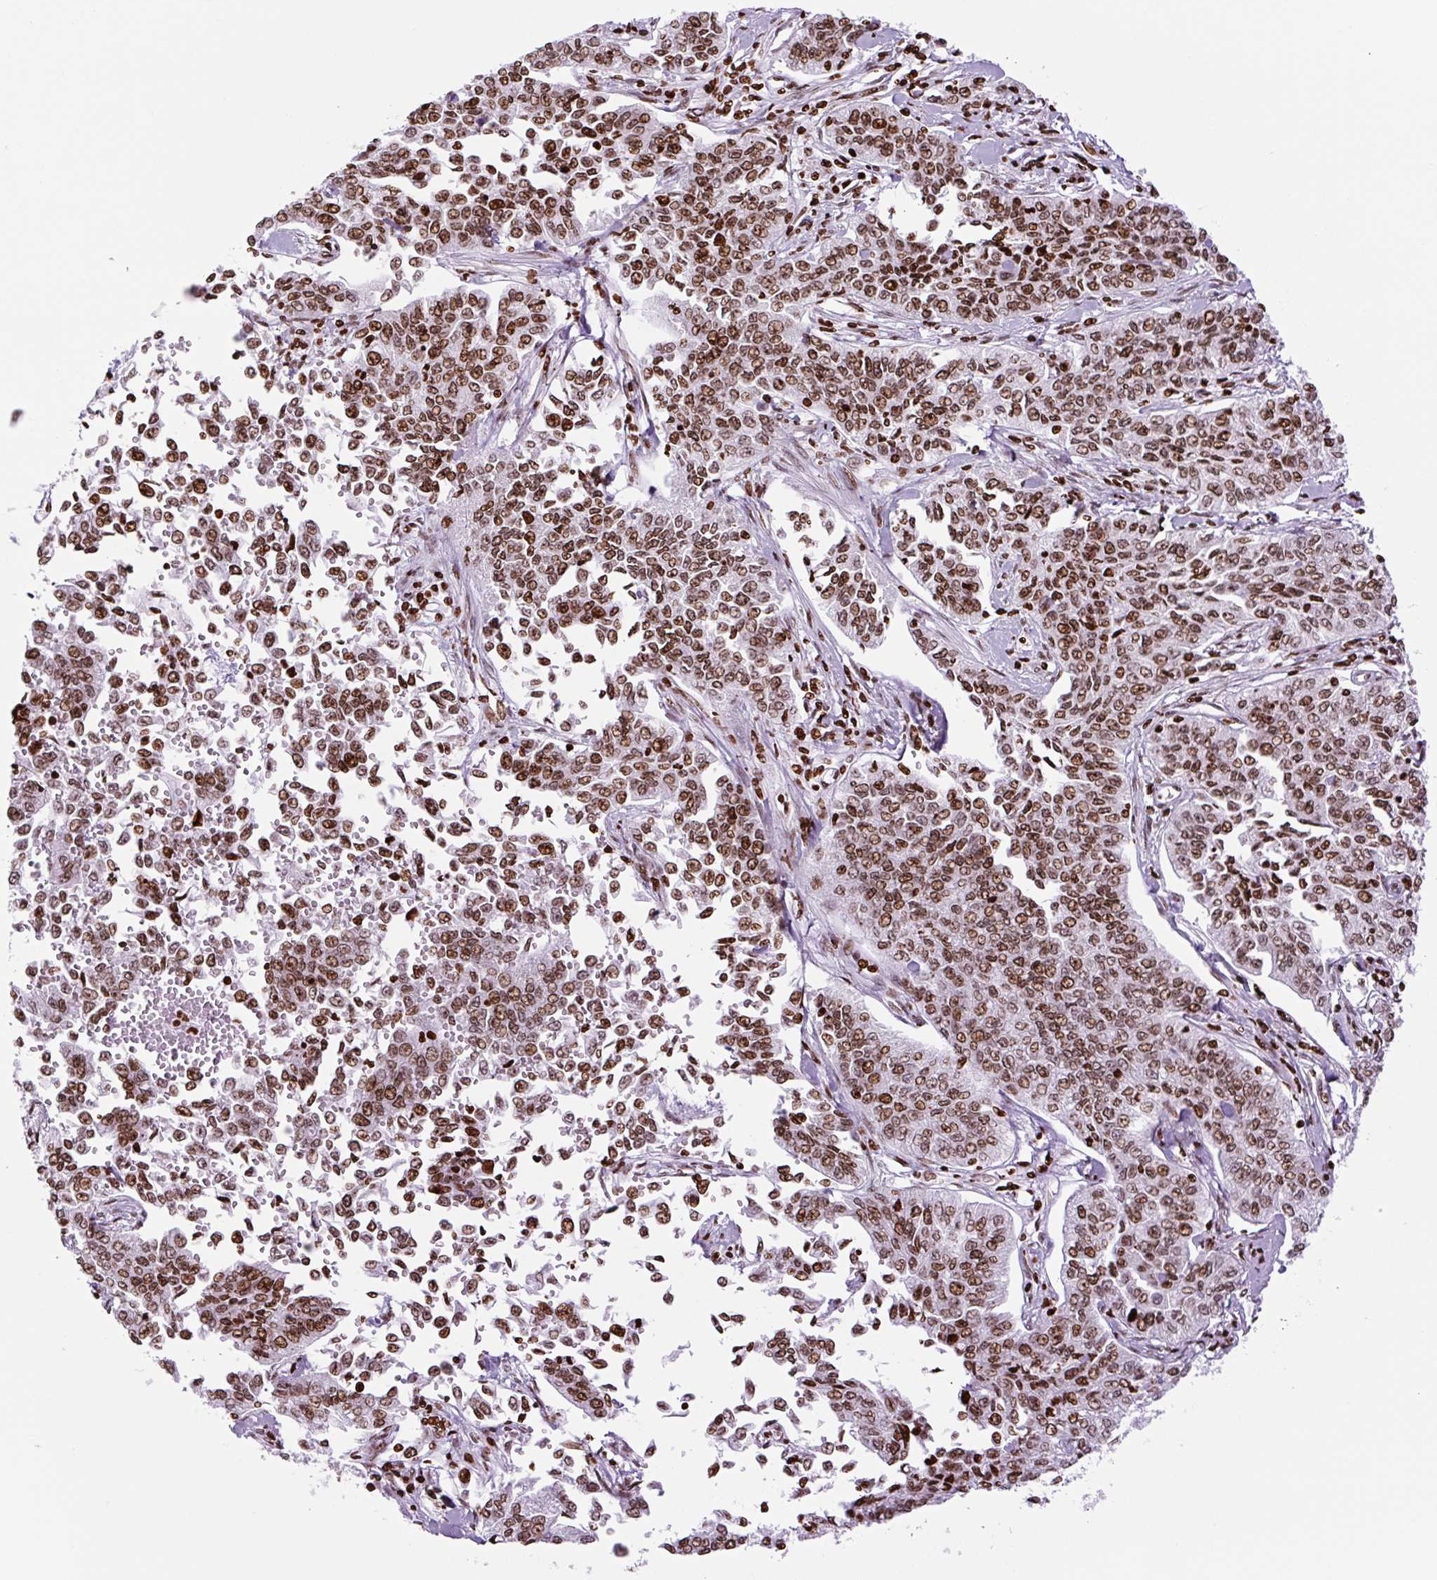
{"staining": {"intensity": "strong", "quantity": ">75%", "location": "nuclear"}, "tissue": "cervical cancer", "cell_type": "Tumor cells", "image_type": "cancer", "snomed": [{"axis": "morphology", "description": "Squamous cell carcinoma, NOS"}, {"axis": "topography", "description": "Cervix"}], "caption": "Protein staining shows strong nuclear positivity in about >75% of tumor cells in cervical squamous cell carcinoma. (DAB IHC with brightfield microscopy, high magnification).", "gene": "H1-3", "patient": {"sex": "female", "age": 35}}